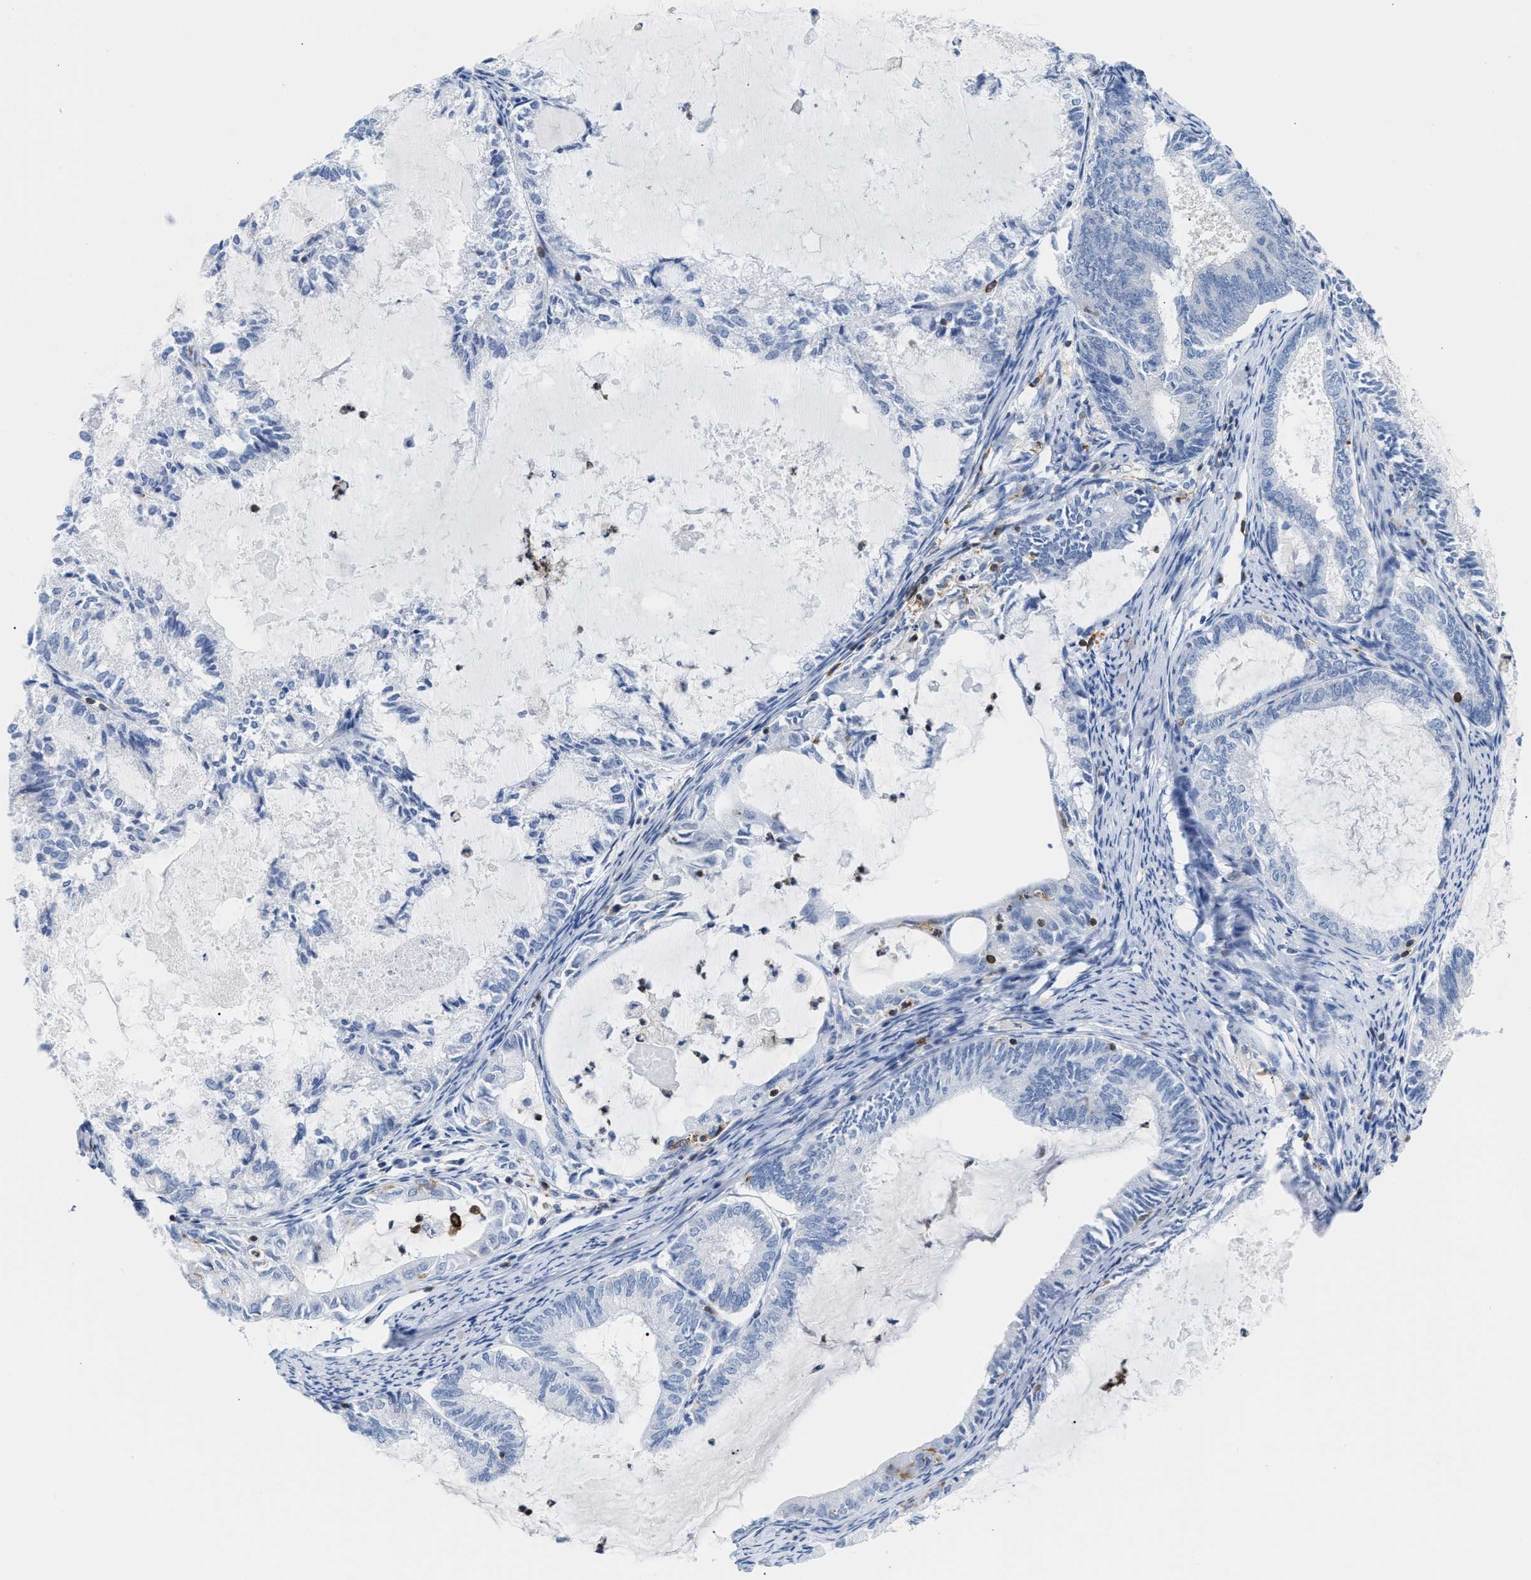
{"staining": {"intensity": "negative", "quantity": "none", "location": "none"}, "tissue": "endometrial cancer", "cell_type": "Tumor cells", "image_type": "cancer", "snomed": [{"axis": "morphology", "description": "Adenocarcinoma, NOS"}, {"axis": "topography", "description": "Endometrium"}], "caption": "DAB (3,3'-diaminobenzidine) immunohistochemical staining of endometrial cancer (adenocarcinoma) displays no significant staining in tumor cells. The staining is performed using DAB (3,3'-diaminobenzidine) brown chromogen with nuclei counter-stained in using hematoxylin.", "gene": "LCP1", "patient": {"sex": "female", "age": 86}}